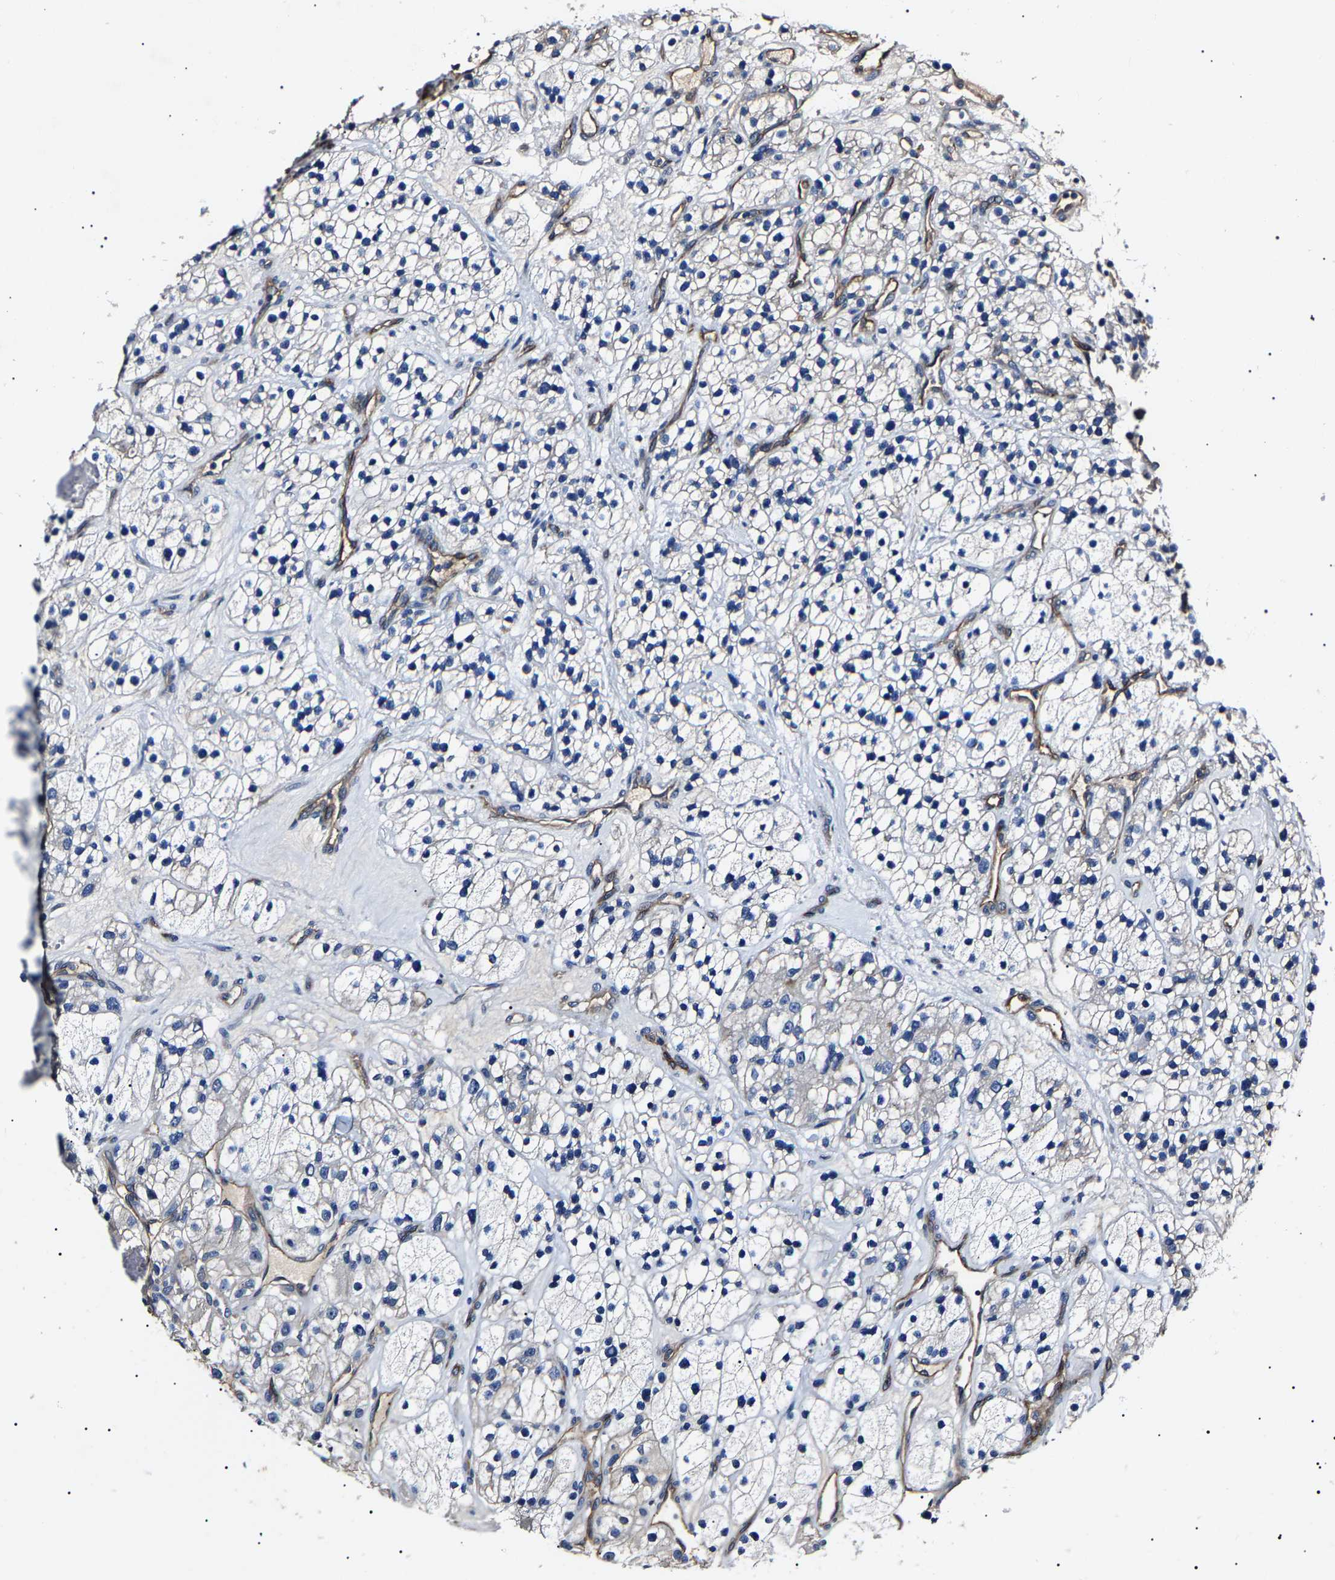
{"staining": {"intensity": "negative", "quantity": "none", "location": "none"}, "tissue": "renal cancer", "cell_type": "Tumor cells", "image_type": "cancer", "snomed": [{"axis": "morphology", "description": "Adenocarcinoma, NOS"}, {"axis": "topography", "description": "Kidney"}], "caption": "This is an immunohistochemistry (IHC) histopathology image of renal adenocarcinoma. There is no positivity in tumor cells.", "gene": "KLHL42", "patient": {"sex": "female", "age": 57}}